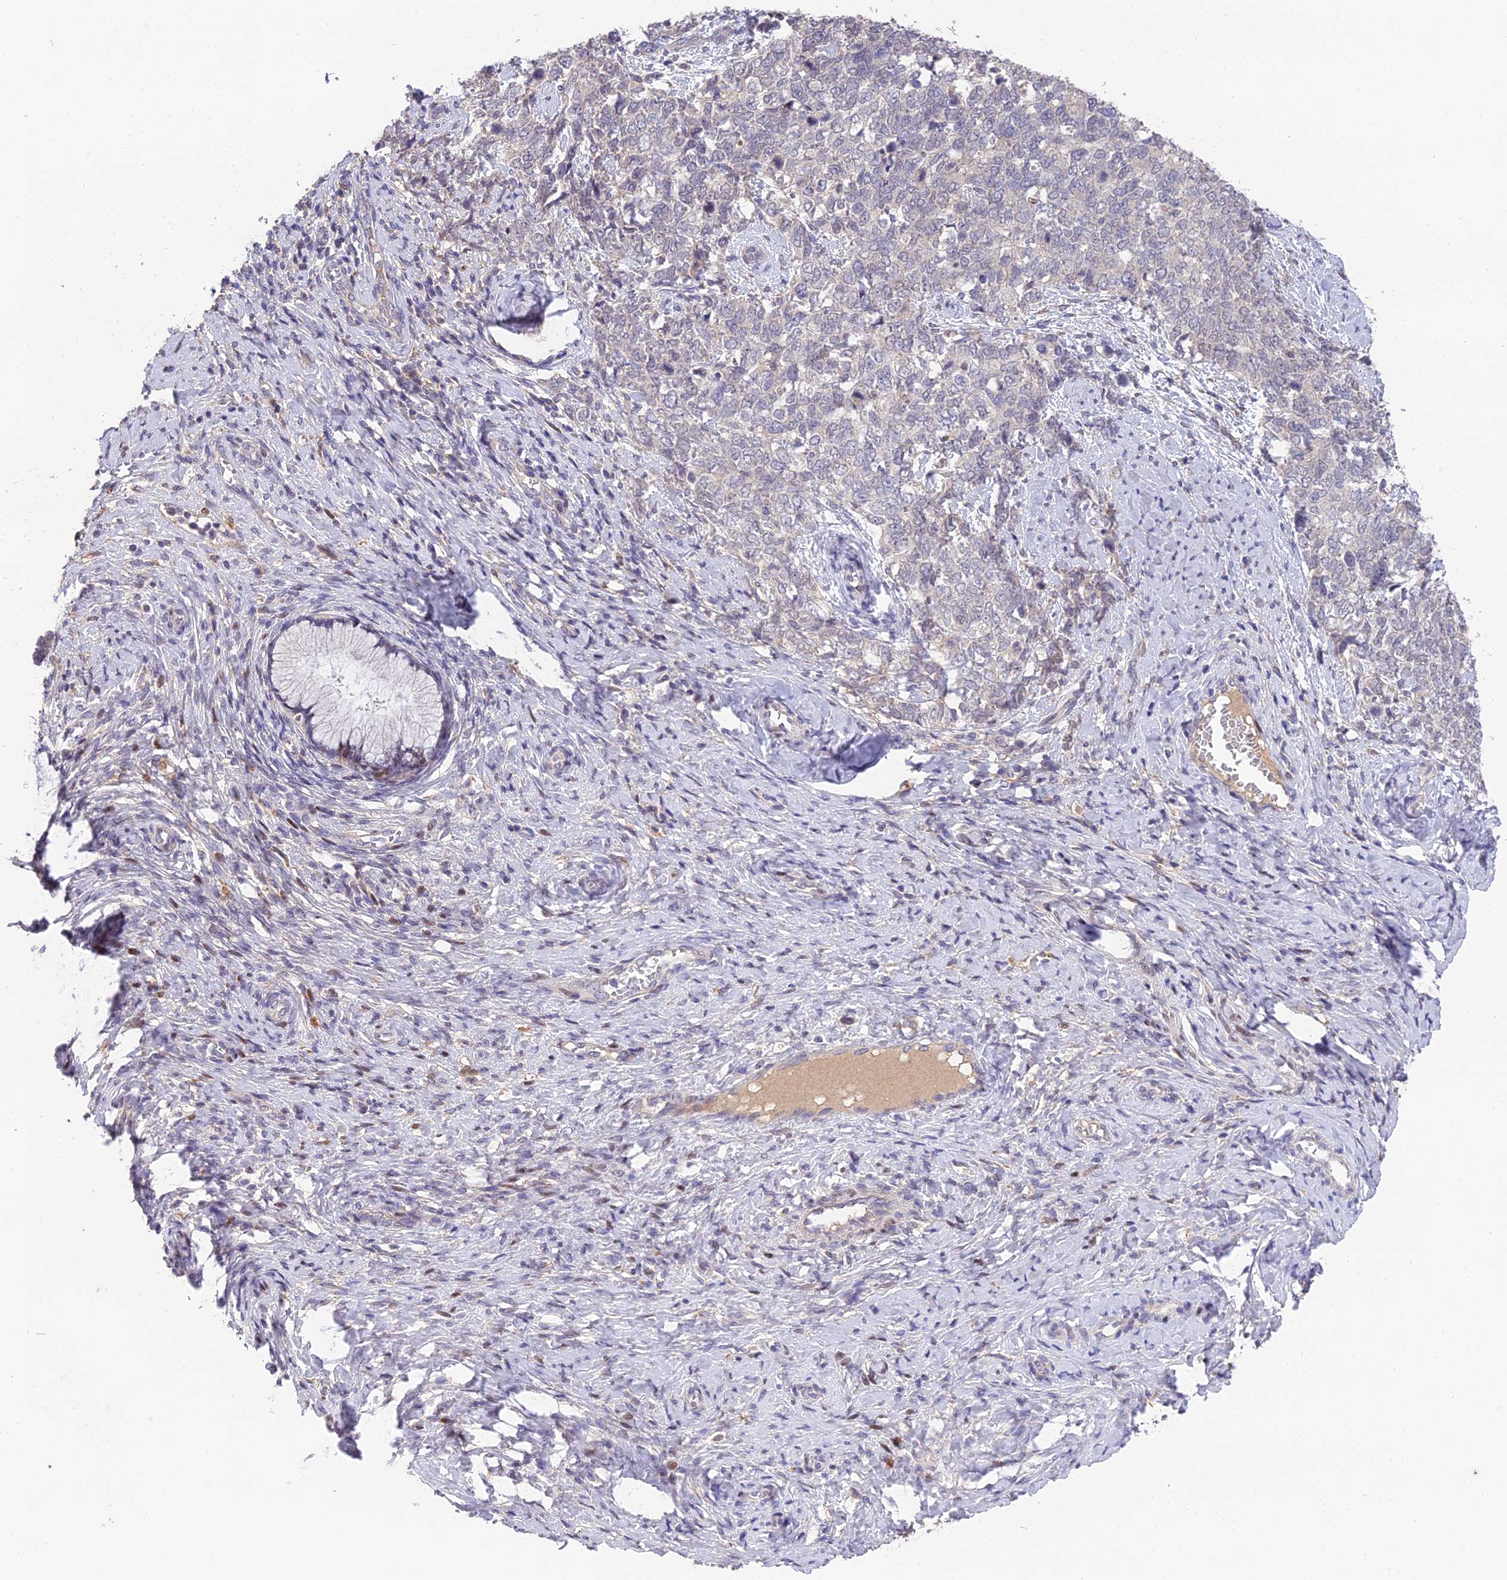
{"staining": {"intensity": "negative", "quantity": "none", "location": "none"}, "tissue": "cervical cancer", "cell_type": "Tumor cells", "image_type": "cancer", "snomed": [{"axis": "morphology", "description": "Squamous cell carcinoma, NOS"}, {"axis": "topography", "description": "Cervix"}], "caption": "This is an immunohistochemistry histopathology image of cervical cancer (squamous cell carcinoma). There is no staining in tumor cells.", "gene": "PUS10", "patient": {"sex": "female", "age": 63}}